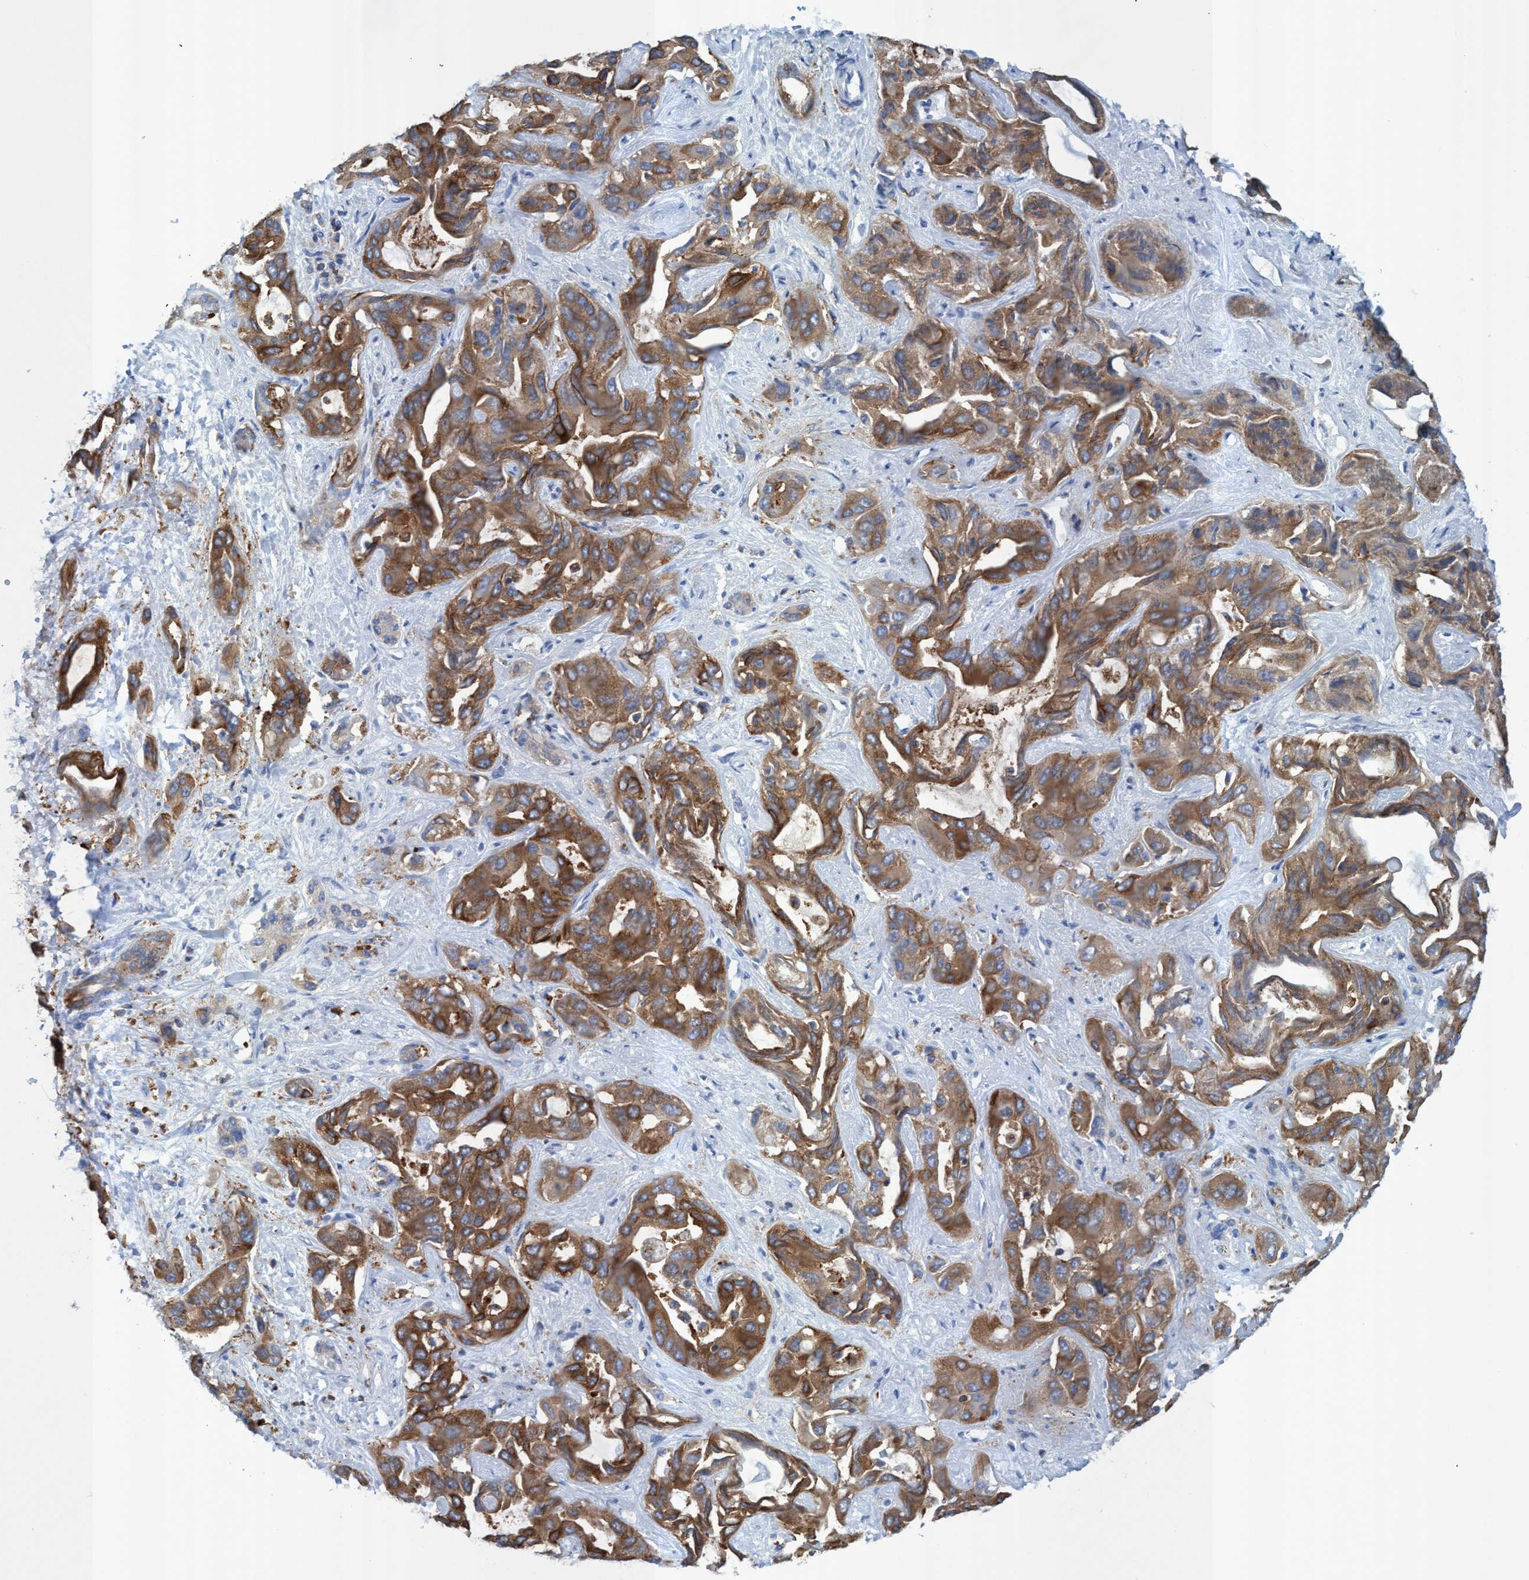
{"staining": {"intensity": "moderate", "quantity": ">75%", "location": "cytoplasmic/membranous"}, "tissue": "liver cancer", "cell_type": "Tumor cells", "image_type": "cancer", "snomed": [{"axis": "morphology", "description": "Cholangiocarcinoma"}, {"axis": "topography", "description": "Liver"}], "caption": "Human cholangiocarcinoma (liver) stained with a brown dye exhibits moderate cytoplasmic/membranous positive staining in about >75% of tumor cells.", "gene": "EZR", "patient": {"sex": "female", "age": 52}}